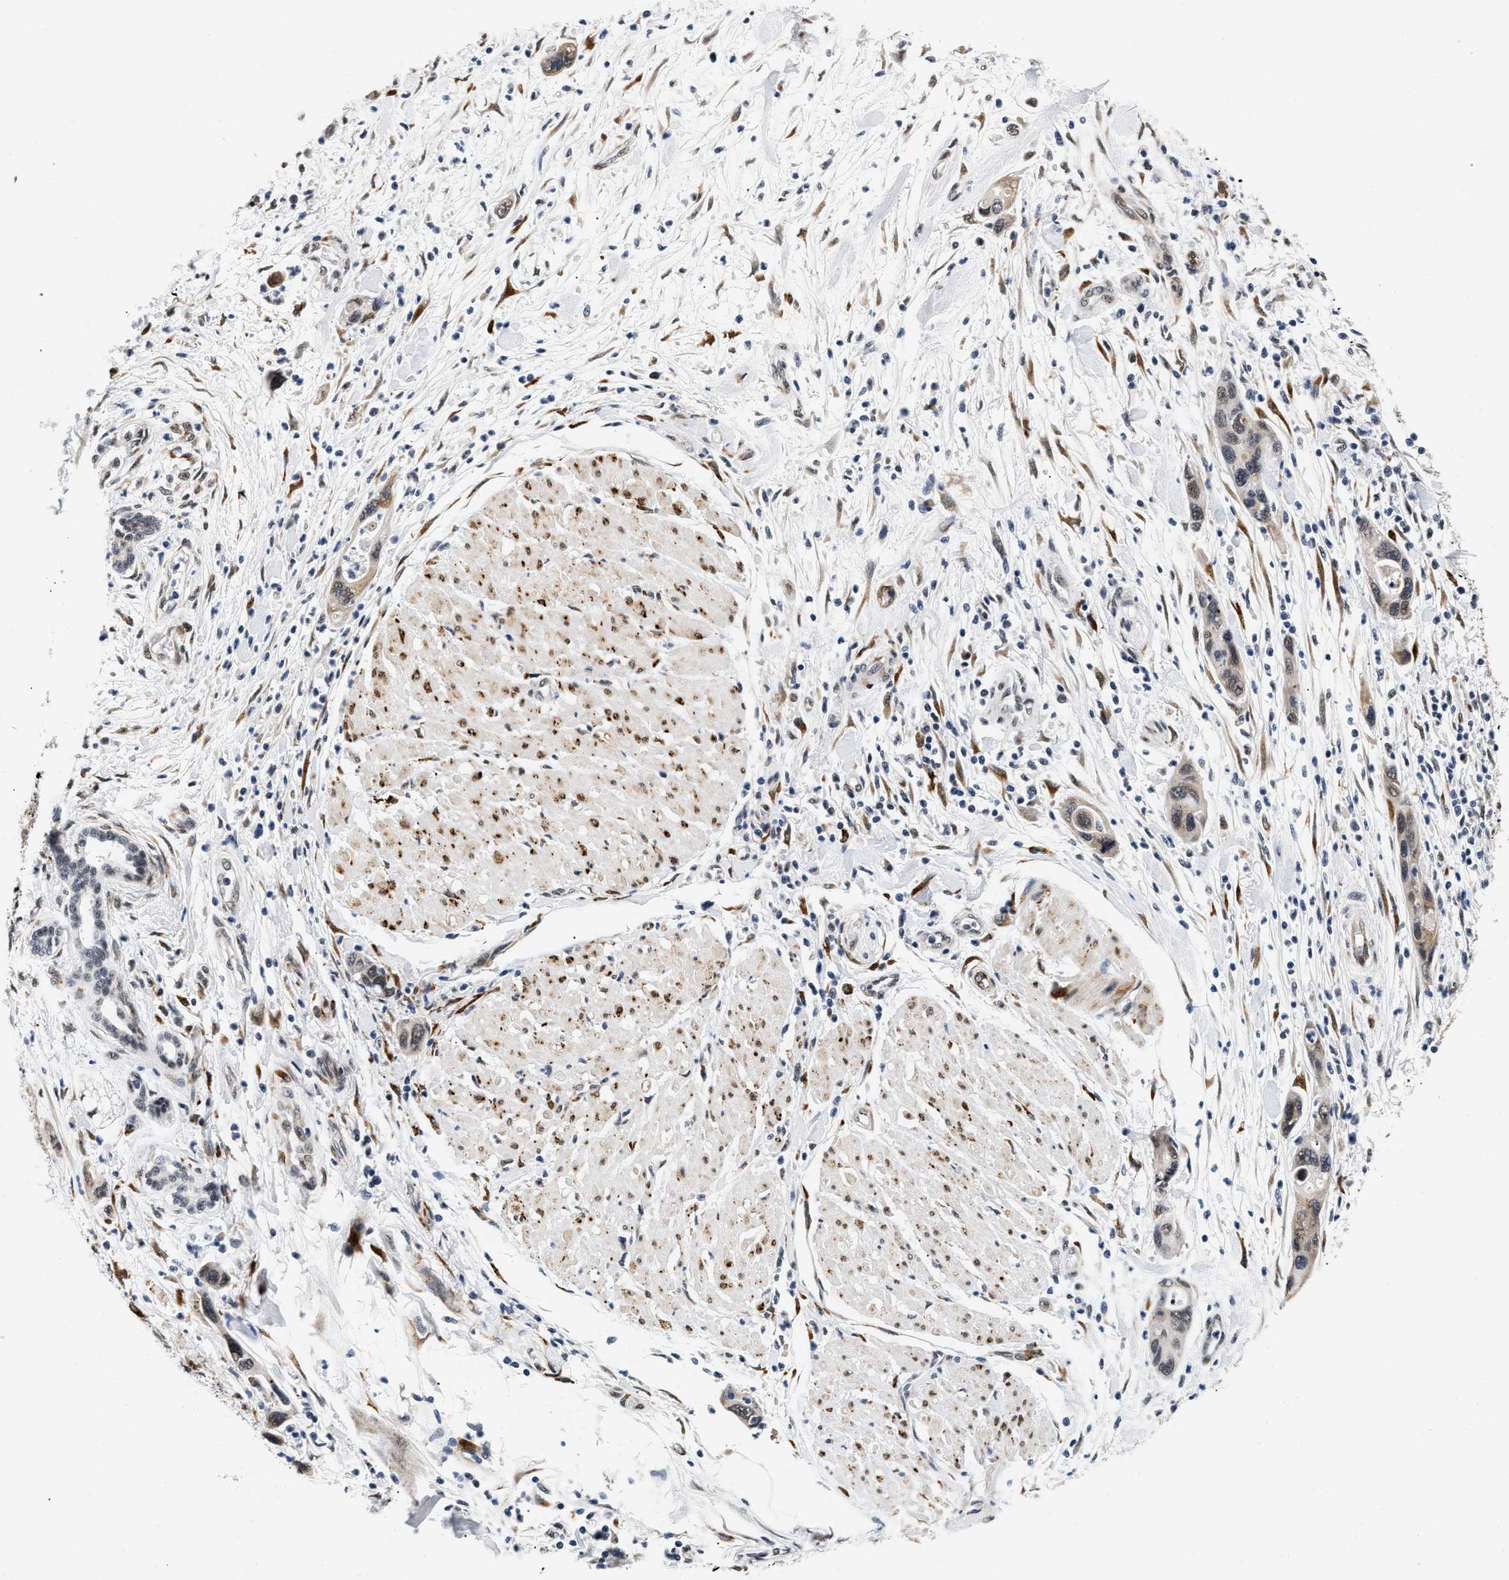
{"staining": {"intensity": "weak", "quantity": "25%-75%", "location": "cytoplasmic/membranous,nuclear"}, "tissue": "pancreatic cancer", "cell_type": "Tumor cells", "image_type": "cancer", "snomed": [{"axis": "morphology", "description": "Normal tissue, NOS"}, {"axis": "morphology", "description": "Adenocarcinoma, NOS"}, {"axis": "topography", "description": "Pancreas"}], "caption": "IHC staining of adenocarcinoma (pancreatic), which exhibits low levels of weak cytoplasmic/membranous and nuclear staining in about 25%-75% of tumor cells indicating weak cytoplasmic/membranous and nuclear protein expression. The staining was performed using DAB (brown) for protein detection and nuclei were counterstained in hematoxylin (blue).", "gene": "THOC1", "patient": {"sex": "female", "age": 71}}